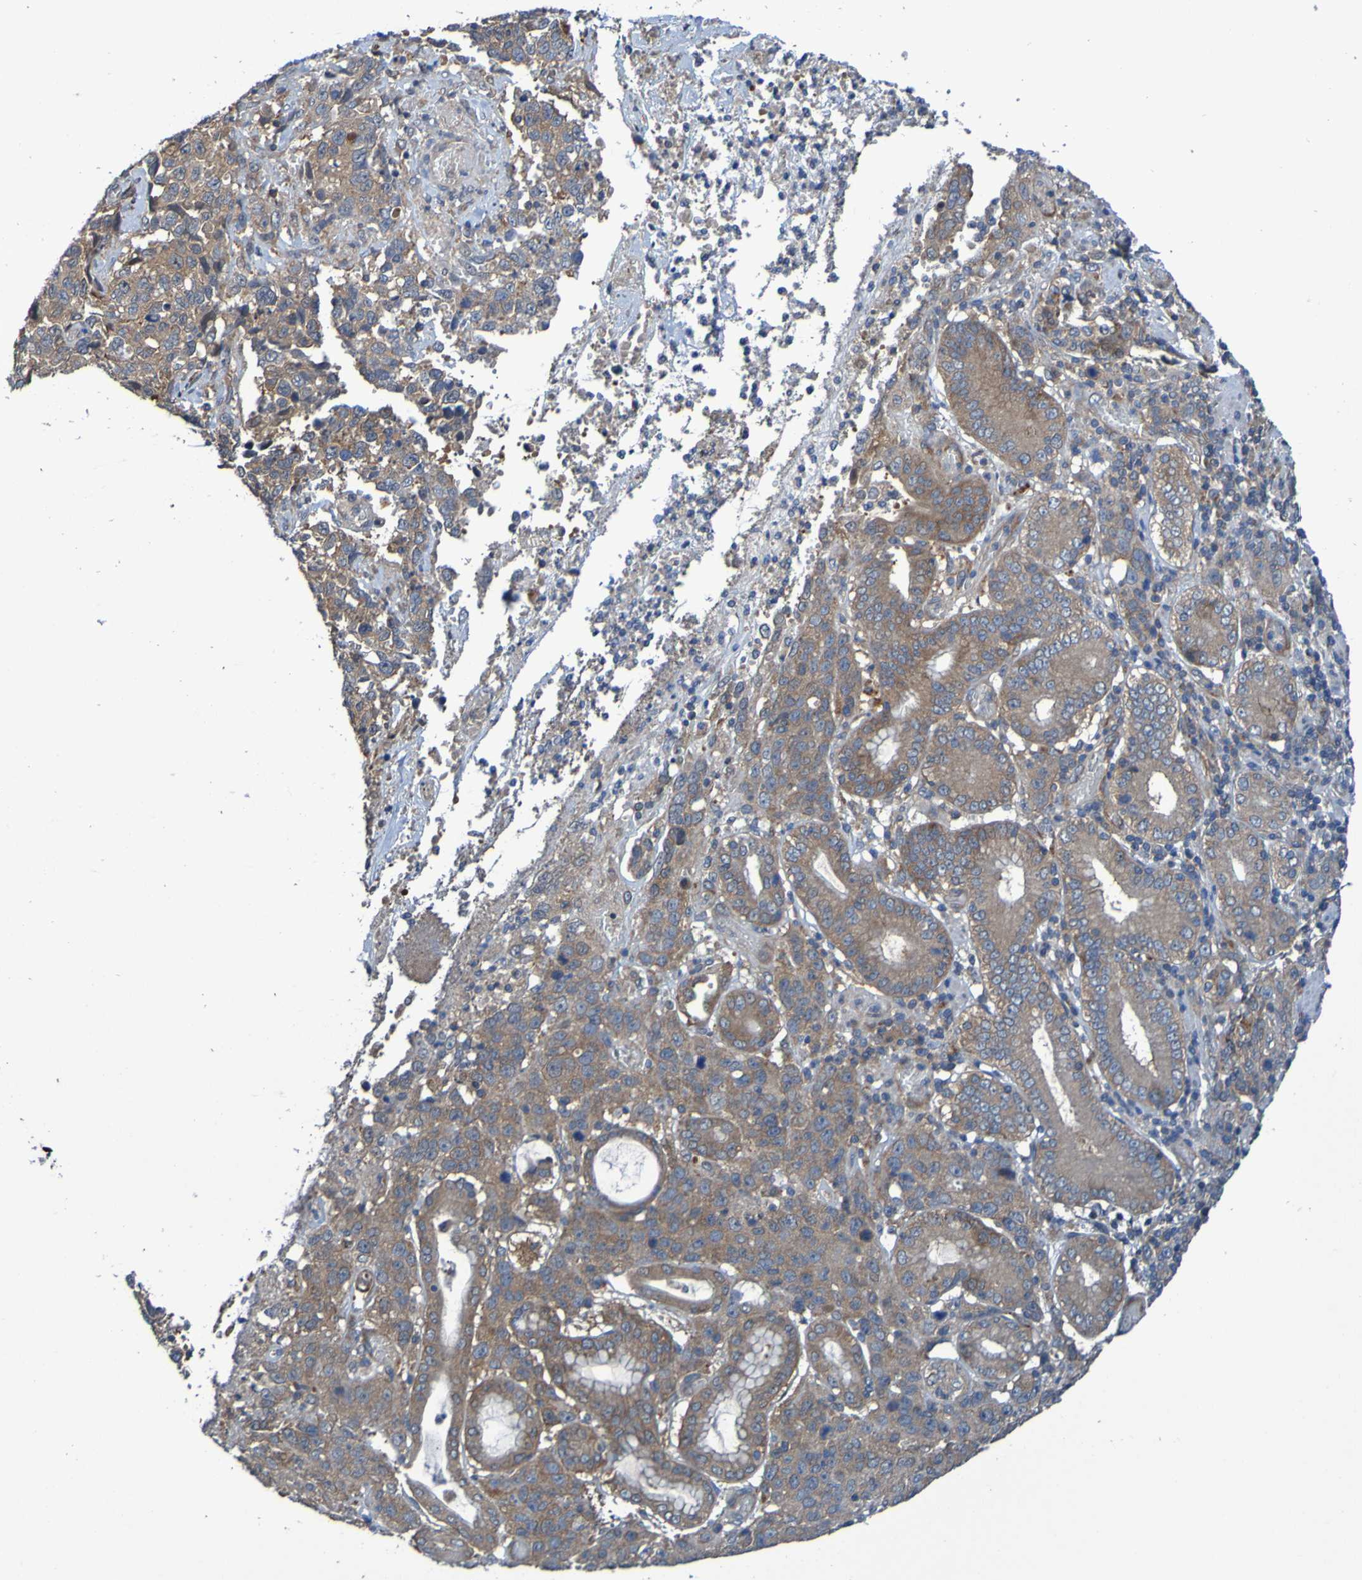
{"staining": {"intensity": "moderate", "quantity": ">75%", "location": "cytoplasmic/membranous"}, "tissue": "stomach cancer", "cell_type": "Tumor cells", "image_type": "cancer", "snomed": [{"axis": "morphology", "description": "Normal tissue, NOS"}, {"axis": "morphology", "description": "Adenocarcinoma, NOS"}, {"axis": "topography", "description": "Stomach"}], "caption": "IHC (DAB (3,3'-diaminobenzidine)) staining of adenocarcinoma (stomach) exhibits moderate cytoplasmic/membranous protein positivity in approximately >75% of tumor cells.", "gene": "SDK1", "patient": {"sex": "male", "age": 48}}